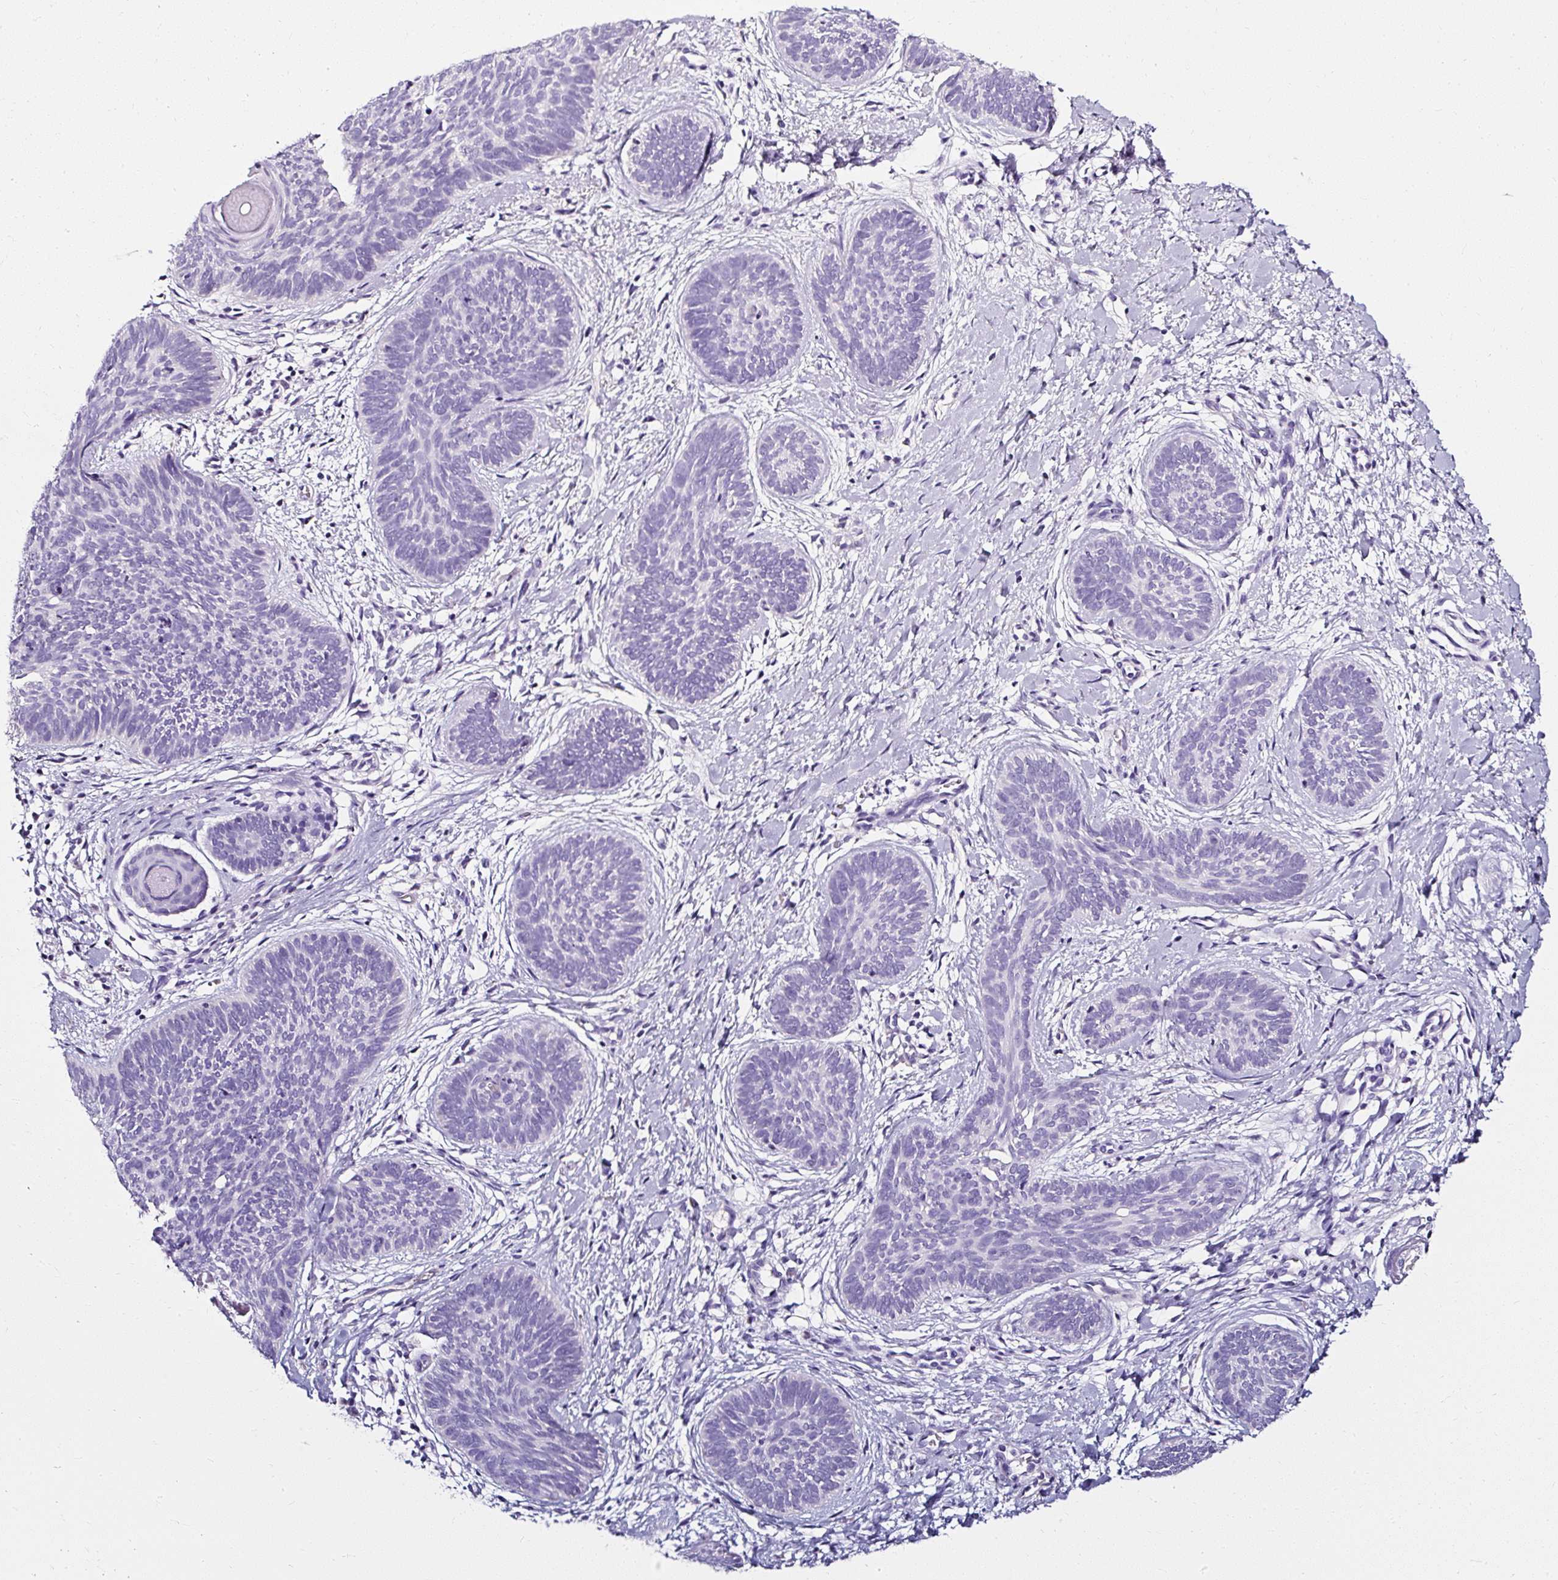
{"staining": {"intensity": "negative", "quantity": "none", "location": "none"}, "tissue": "skin cancer", "cell_type": "Tumor cells", "image_type": "cancer", "snomed": [{"axis": "morphology", "description": "Basal cell carcinoma"}, {"axis": "topography", "description": "Skin"}], "caption": "Immunohistochemical staining of human skin basal cell carcinoma exhibits no significant staining in tumor cells.", "gene": "ATP2A1", "patient": {"sex": "female", "age": 81}}